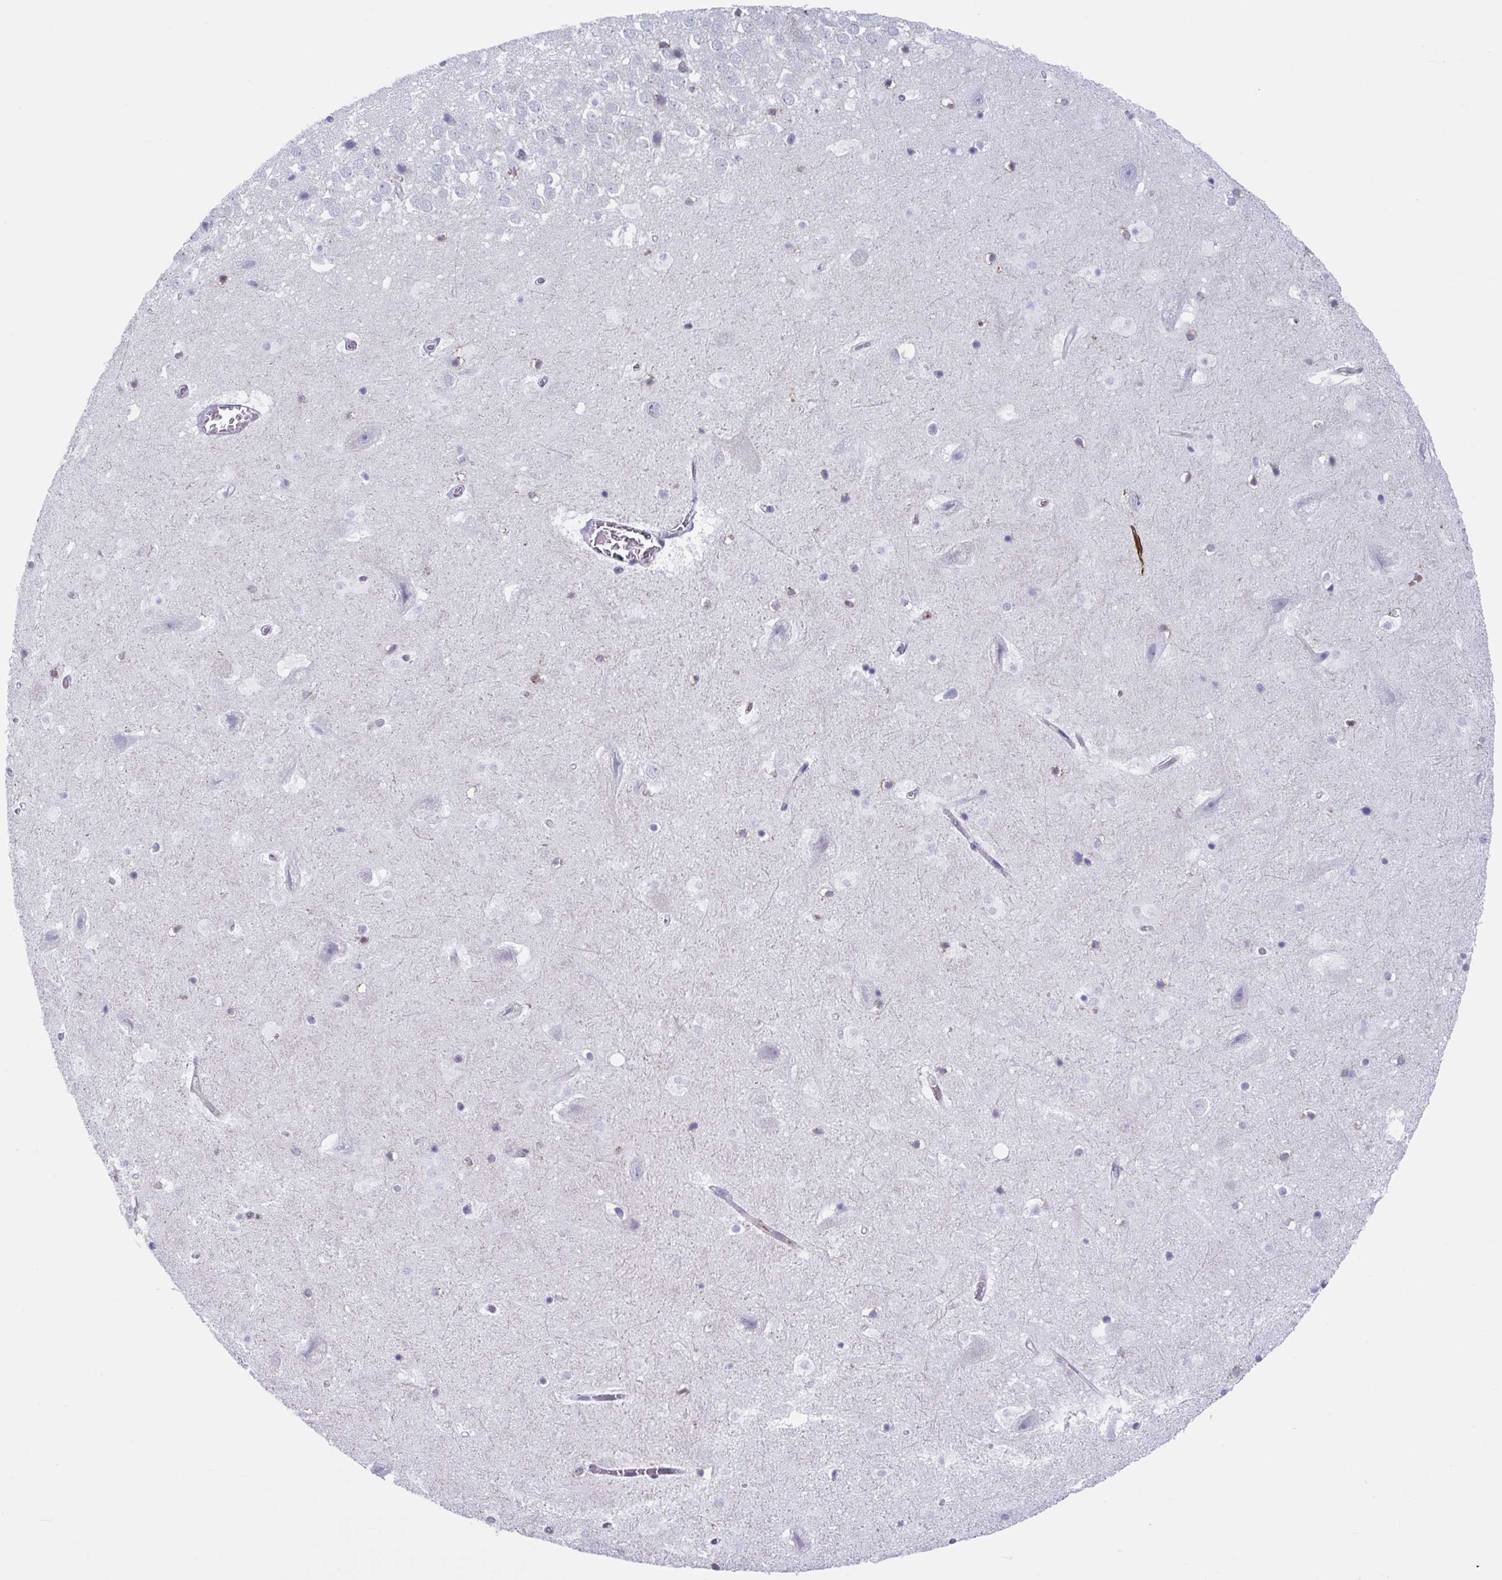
{"staining": {"intensity": "negative", "quantity": "none", "location": "none"}, "tissue": "hippocampus", "cell_type": "Glial cells", "image_type": "normal", "snomed": [{"axis": "morphology", "description": "Normal tissue, NOS"}, {"axis": "topography", "description": "Hippocampus"}], "caption": "Hippocampus was stained to show a protein in brown. There is no significant staining in glial cells. The staining was performed using DAB to visualize the protein expression in brown, while the nuclei were stained in blue with hematoxylin (Magnification: 20x).", "gene": "LPIN3", "patient": {"sex": "female", "age": 42}}